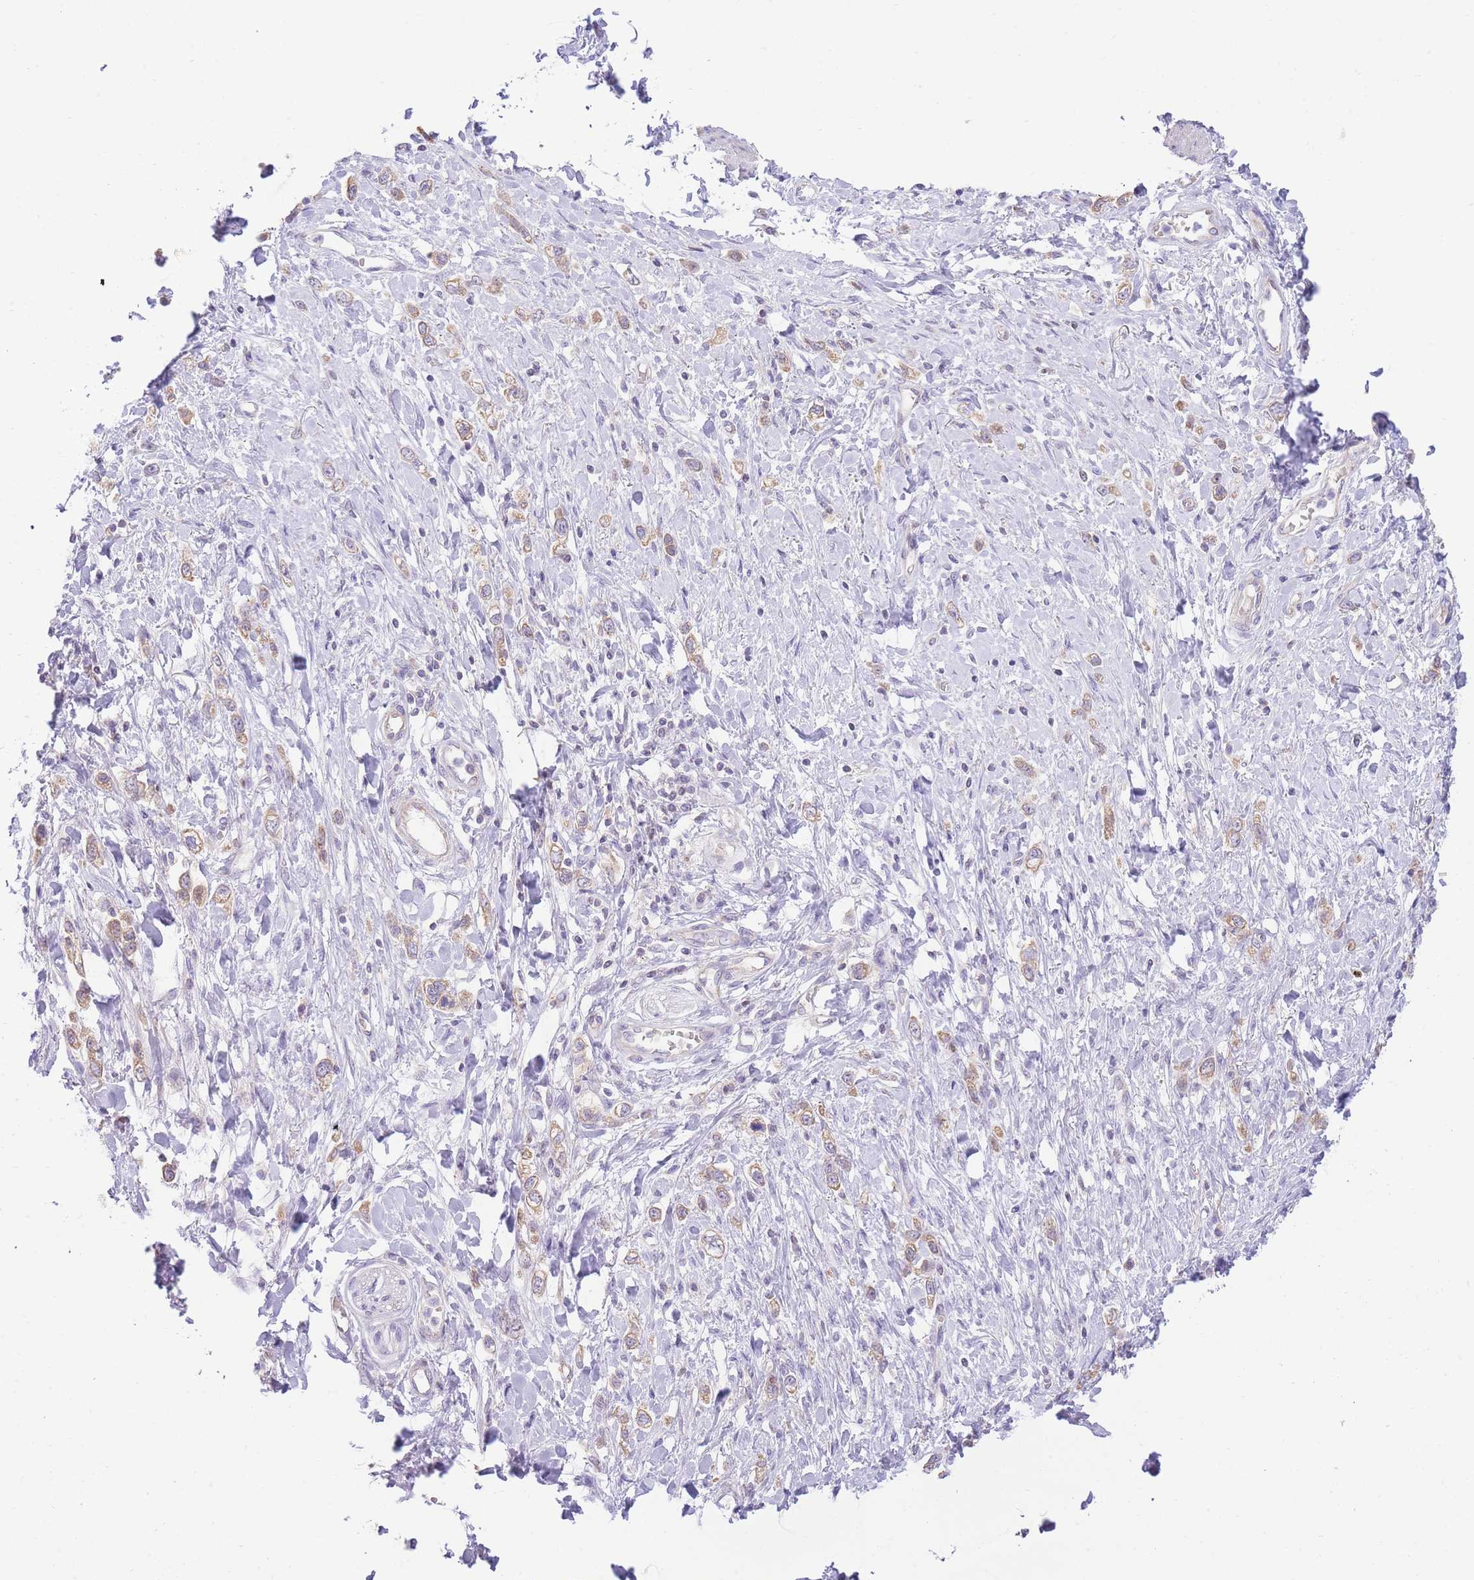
{"staining": {"intensity": "weak", "quantity": ">75%", "location": "cytoplasmic/membranous"}, "tissue": "stomach cancer", "cell_type": "Tumor cells", "image_type": "cancer", "snomed": [{"axis": "morphology", "description": "Adenocarcinoma, NOS"}, {"axis": "topography", "description": "Stomach"}], "caption": "DAB immunohistochemical staining of human stomach cancer (adenocarcinoma) exhibits weak cytoplasmic/membranous protein expression in about >75% of tumor cells. The staining was performed using DAB (3,3'-diaminobenzidine) to visualize the protein expression in brown, while the nuclei were stained in blue with hematoxylin (Magnification: 20x).", "gene": "BOLA2B", "patient": {"sex": "female", "age": 65}}